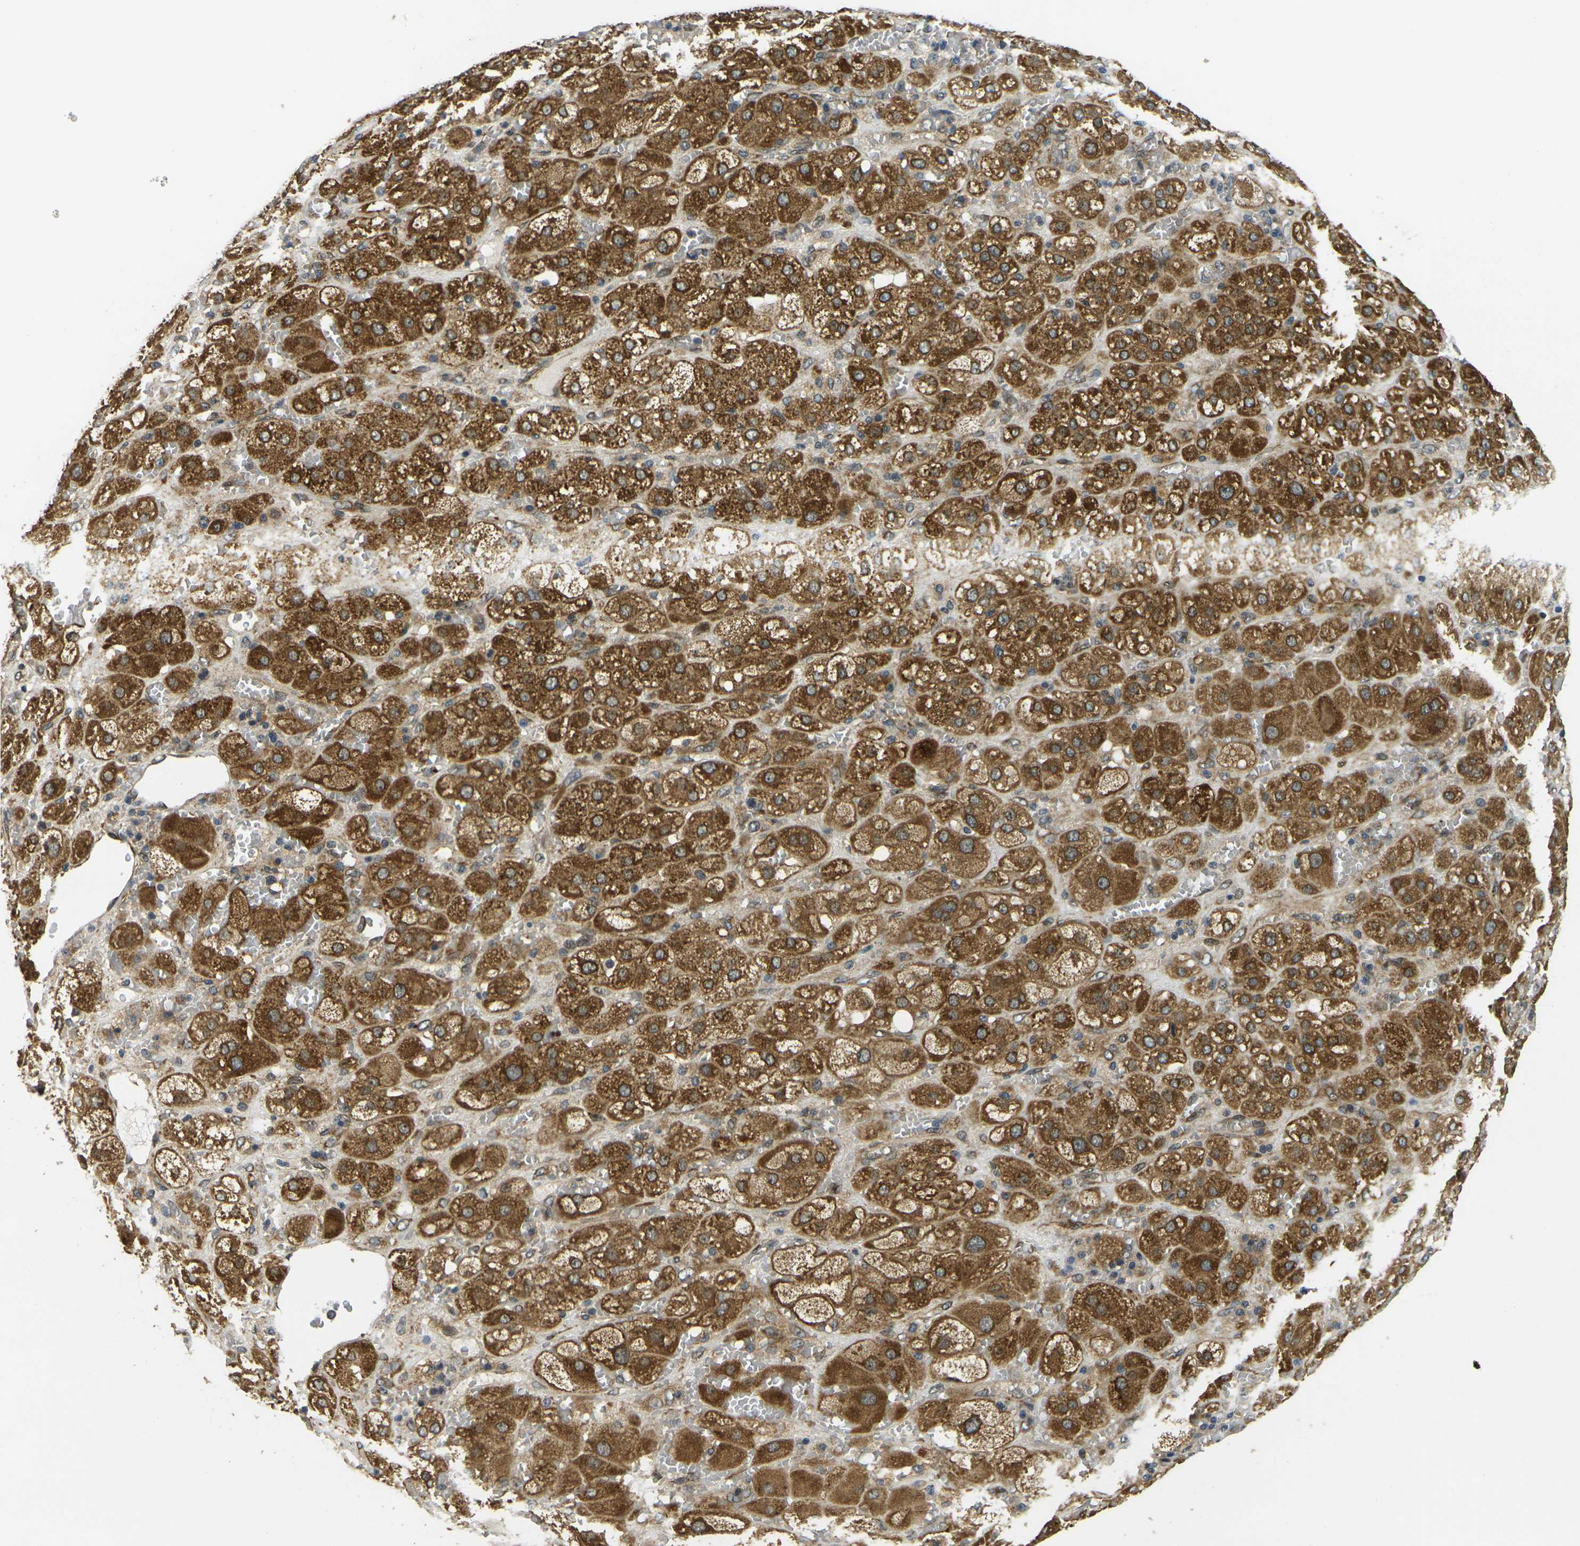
{"staining": {"intensity": "strong", "quantity": ">75%", "location": "cytoplasmic/membranous"}, "tissue": "adrenal gland", "cell_type": "Glandular cells", "image_type": "normal", "snomed": [{"axis": "morphology", "description": "Normal tissue, NOS"}, {"axis": "topography", "description": "Adrenal gland"}], "caption": "IHC histopathology image of unremarkable adrenal gland: human adrenal gland stained using immunohistochemistry displays high levels of strong protein expression localized specifically in the cytoplasmic/membranous of glandular cells, appearing as a cytoplasmic/membranous brown color.", "gene": "FUT11", "patient": {"sex": "female", "age": 47}}